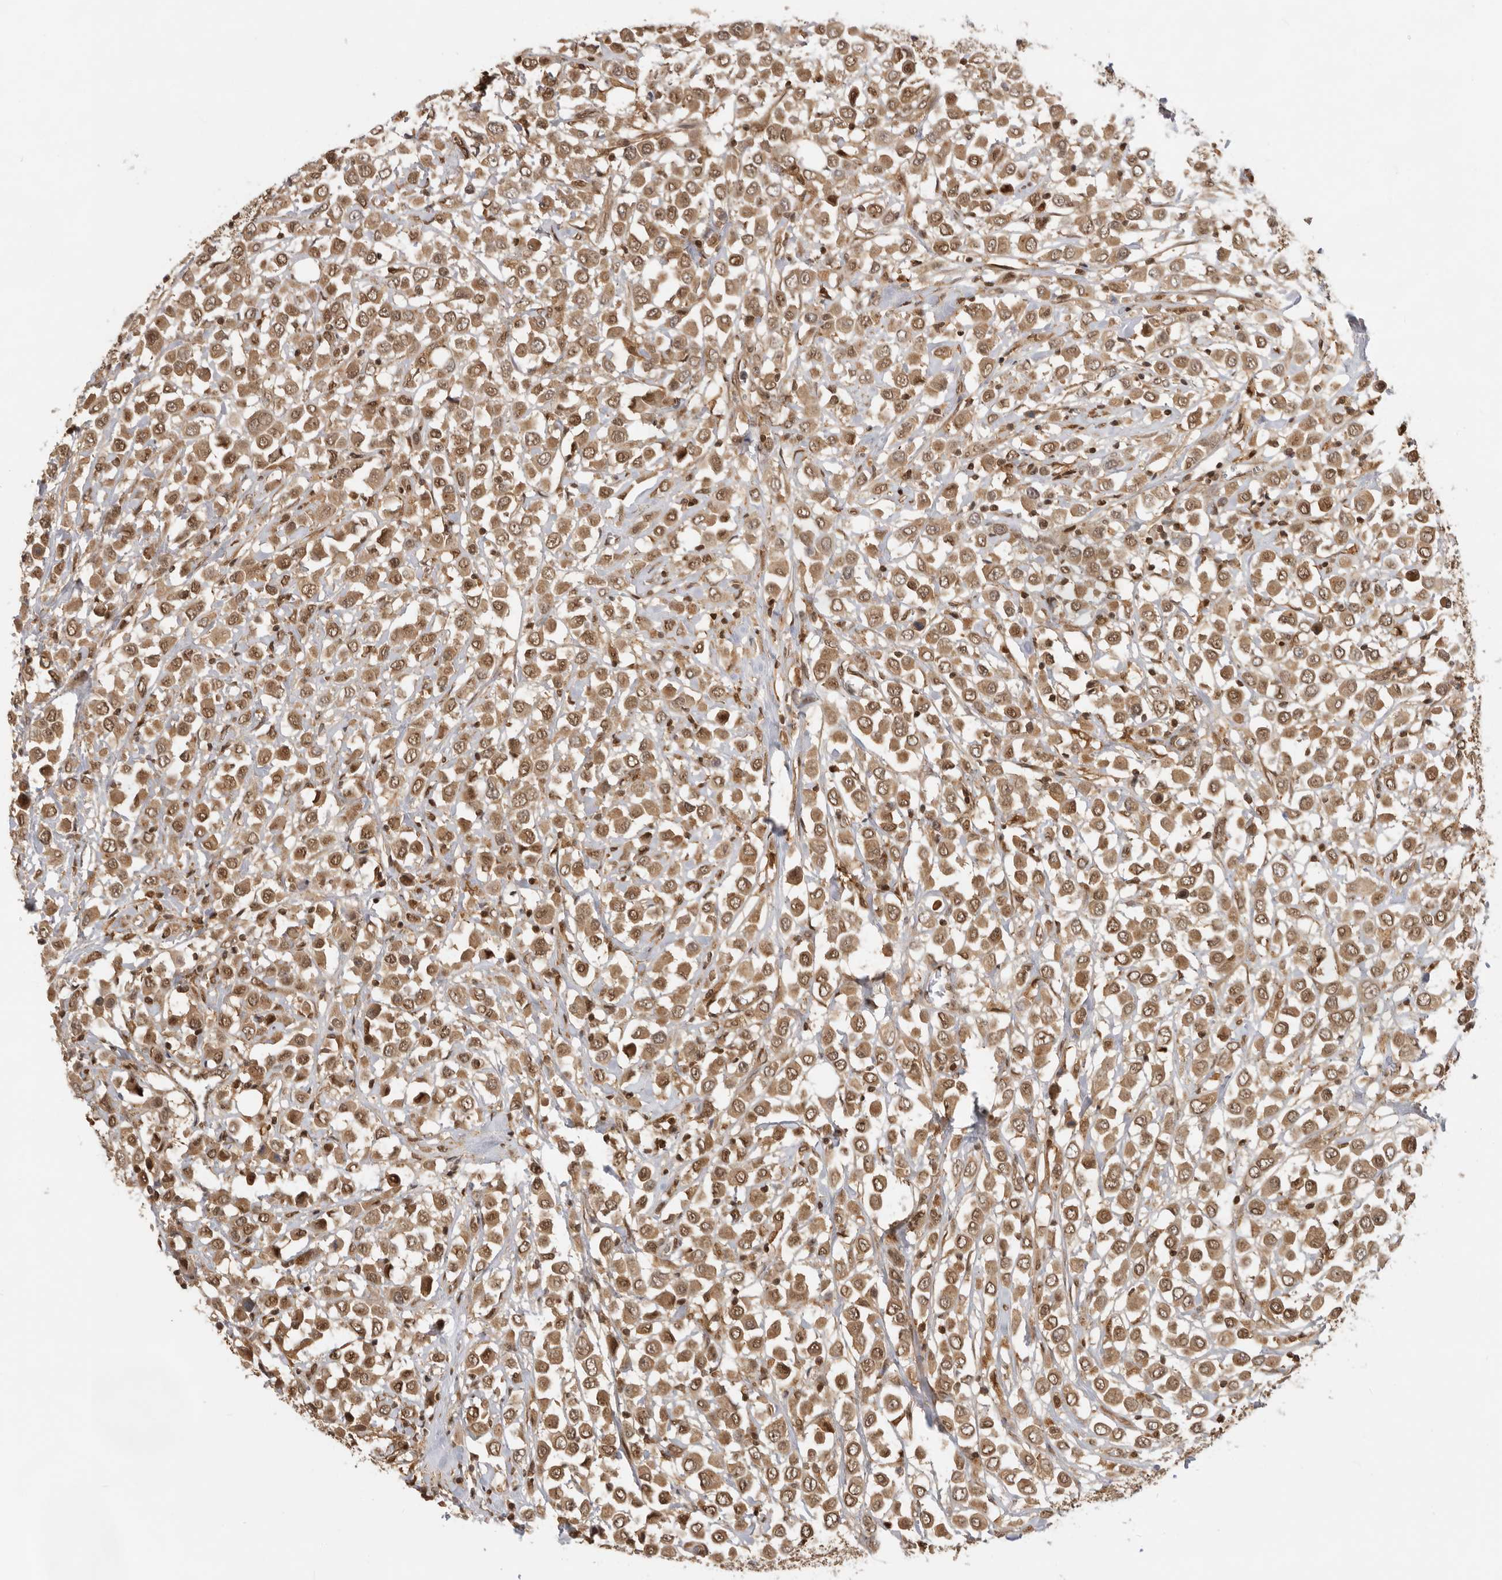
{"staining": {"intensity": "moderate", "quantity": ">75%", "location": "cytoplasmic/membranous,nuclear"}, "tissue": "breast cancer", "cell_type": "Tumor cells", "image_type": "cancer", "snomed": [{"axis": "morphology", "description": "Duct carcinoma"}, {"axis": "topography", "description": "Breast"}], "caption": "This photomicrograph reveals IHC staining of human intraductal carcinoma (breast), with medium moderate cytoplasmic/membranous and nuclear expression in about >75% of tumor cells.", "gene": "ADPRS", "patient": {"sex": "female", "age": 61}}